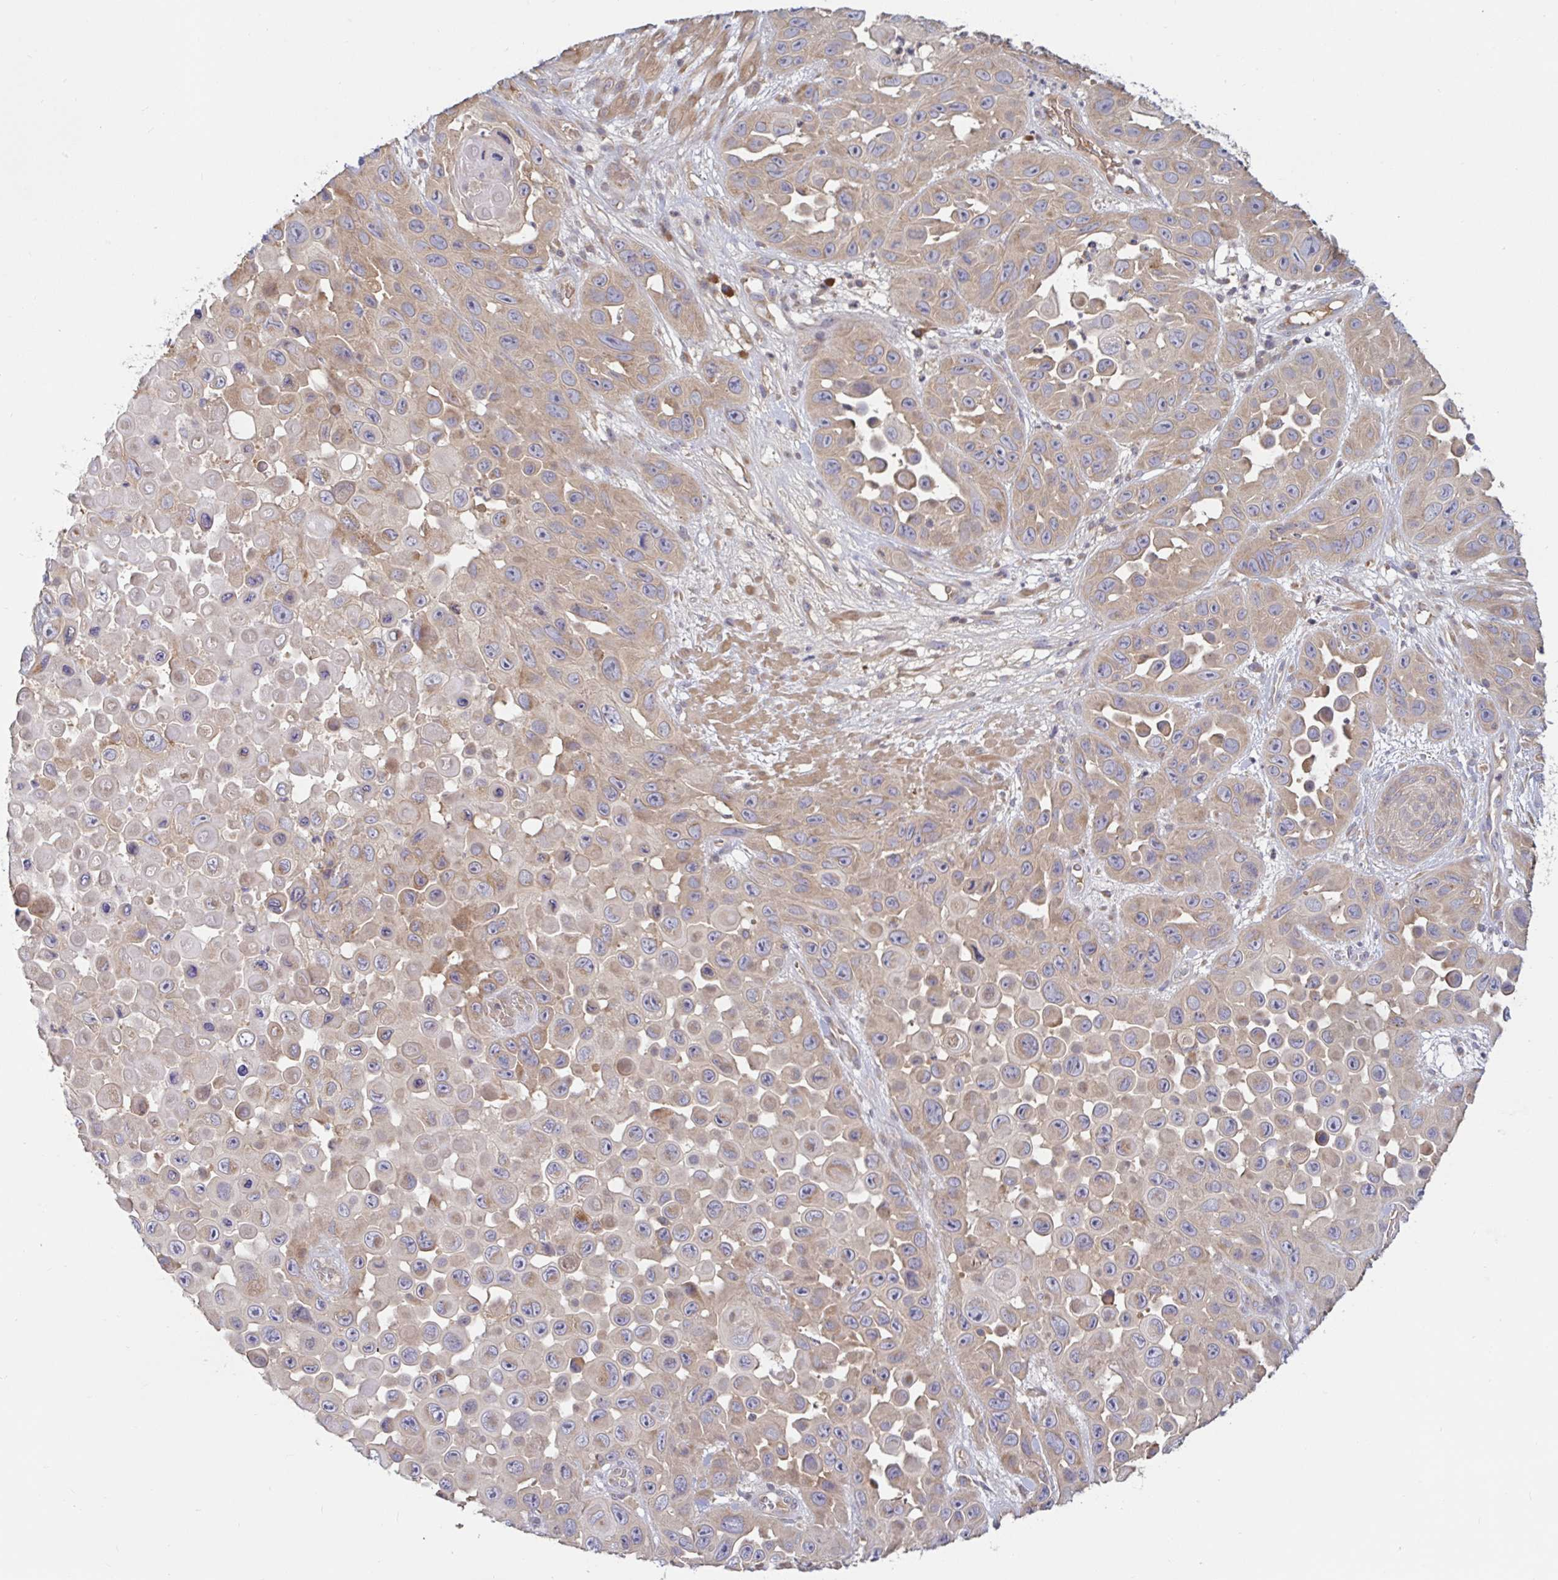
{"staining": {"intensity": "weak", "quantity": "25%-75%", "location": "cytoplasmic/membranous"}, "tissue": "skin cancer", "cell_type": "Tumor cells", "image_type": "cancer", "snomed": [{"axis": "morphology", "description": "Squamous cell carcinoma, NOS"}, {"axis": "topography", "description": "Skin"}], "caption": "Skin squamous cell carcinoma stained with IHC exhibits weak cytoplasmic/membranous expression in about 25%-75% of tumor cells. (Brightfield microscopy of DAB IHC at high magnification).", "gene": "LARP1", "patient": {"sex": "male", "age": 81}}